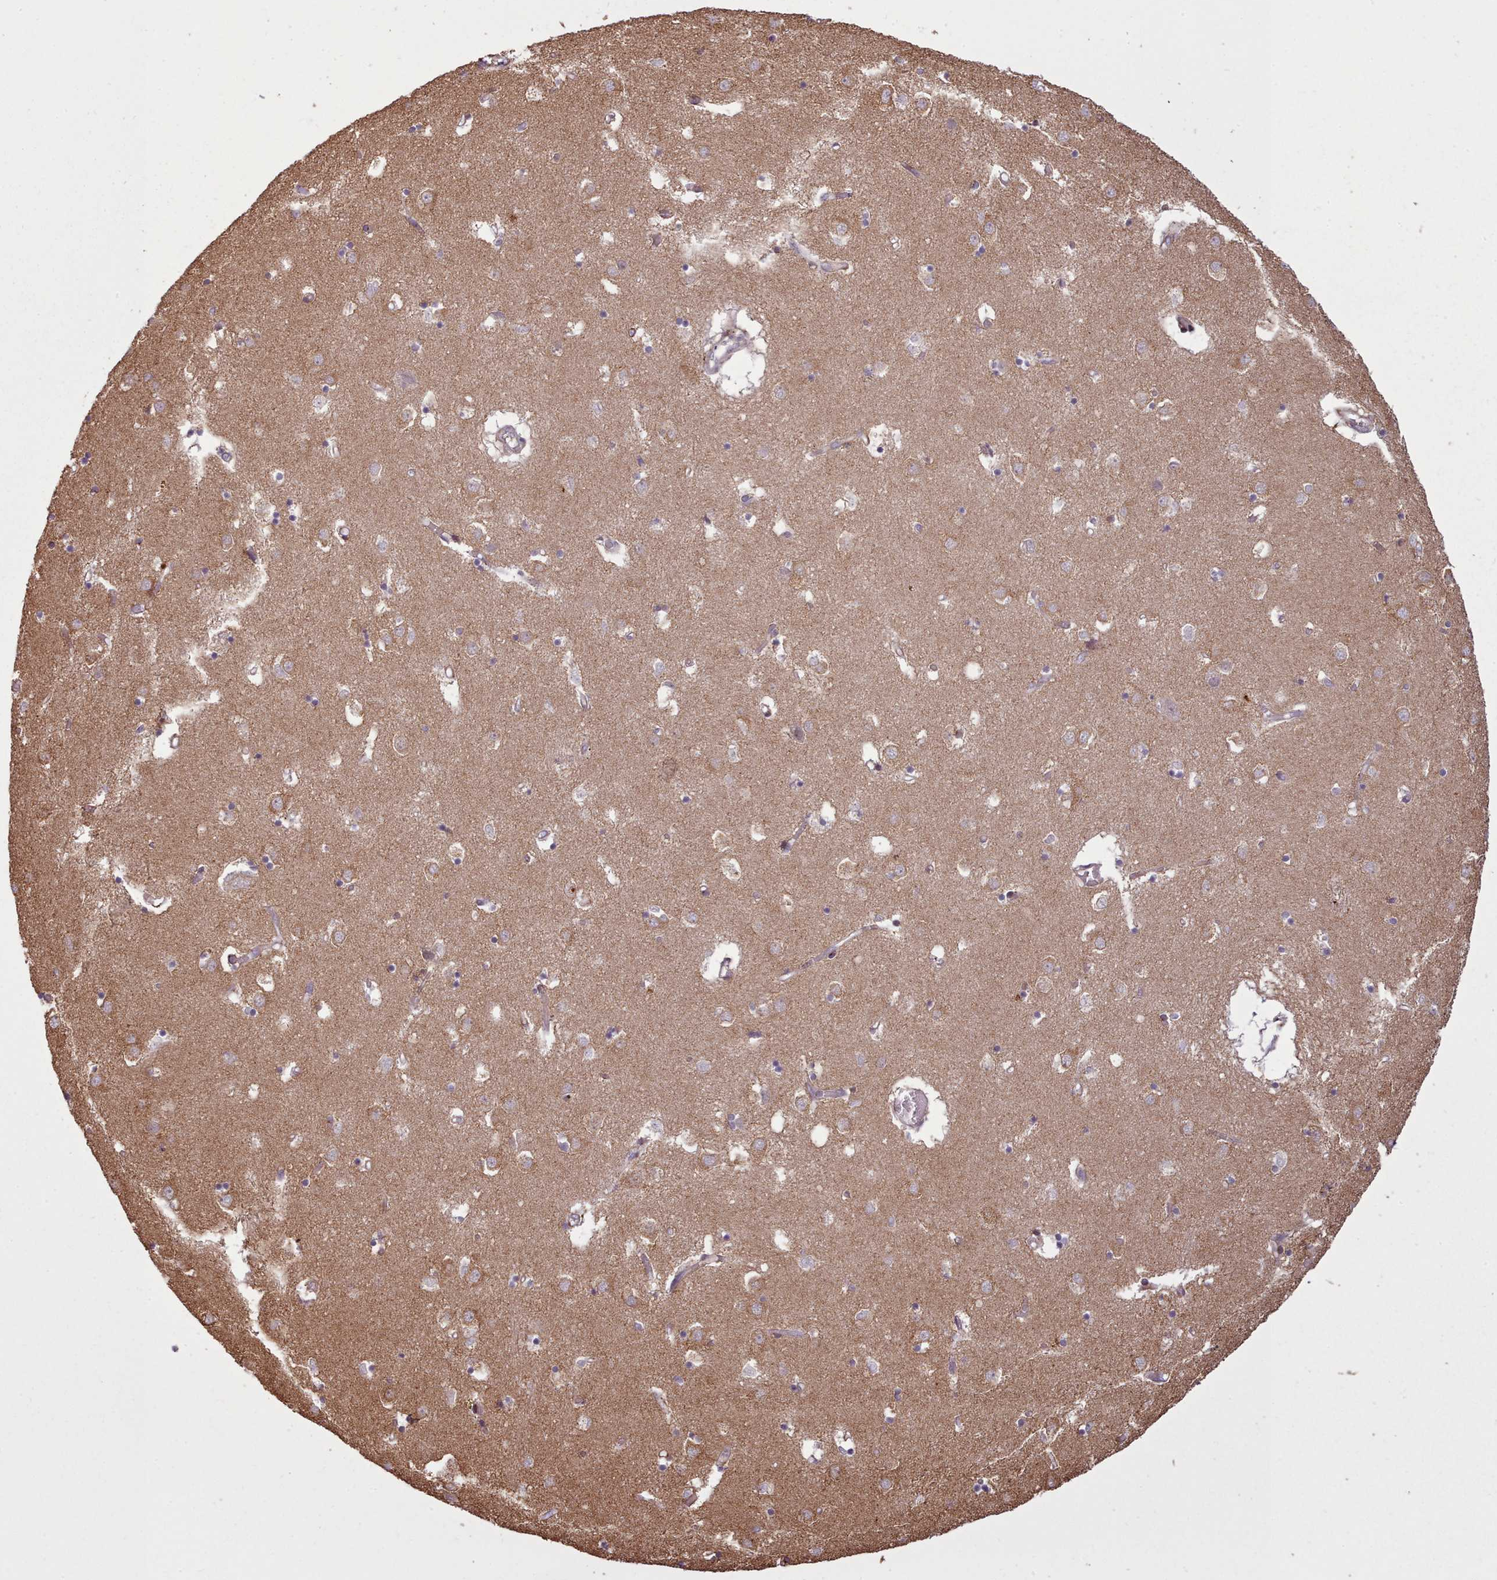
{"staining": {"intensity": "negative", "quantity": "none", "location": "none"}, "tissue": "caudate", "cell_type": "Glial cells", "image_type": "normal", "snomed": [{"axis": "morphology", "description": "Normal tissue, NOS"}, {"axis": "topography", "description": "Lateral ventricle wall"}], "caption": "This is a photomicrograph of immunohistochemistry staining of unremarkable caudate, which shows no staining in glial cells.", "gene": "ZMYM4", "patient": {"sex": "male", "age": 70}}